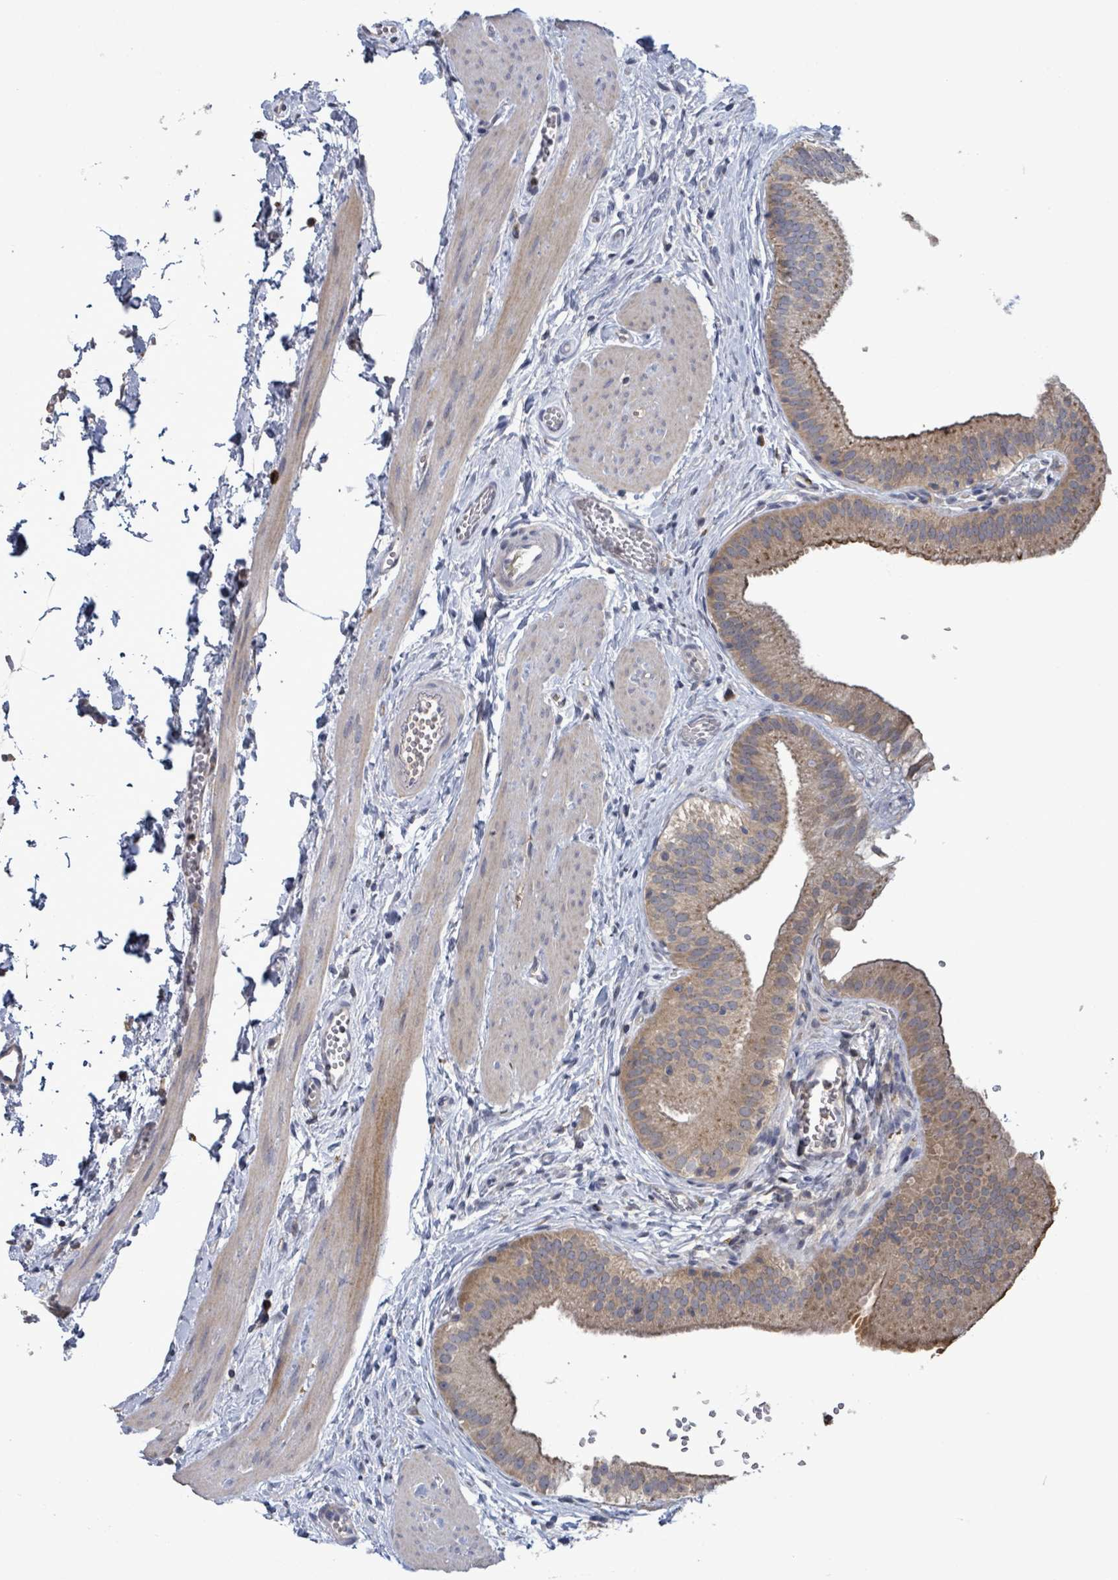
{"staining": {"intensity": "moderate", "quantity": ">75%", "location": "cytoplasmic/membranous"}, "tissue": "gallbladder", "cell_type": "Glandular cells", "image_type": "normal", "snomed": [{"axis": "morphology", "description": "Normal tissue, NOS"}, {"axis": "topography", "description": "Gallbladder"}], "caption": "High-magnification brightfield microscopy of normal gallbladder stained with DAB (3,3'-diaminobenzidine) (brown) and counterstained with hematoxylin (blue). glandular cells exhibit moderate cytoplasmic/membranous staining is present in approximately>75% of cells.", "gene": "SERPINE3", "patient": {"sex": "female", "age": 54}}